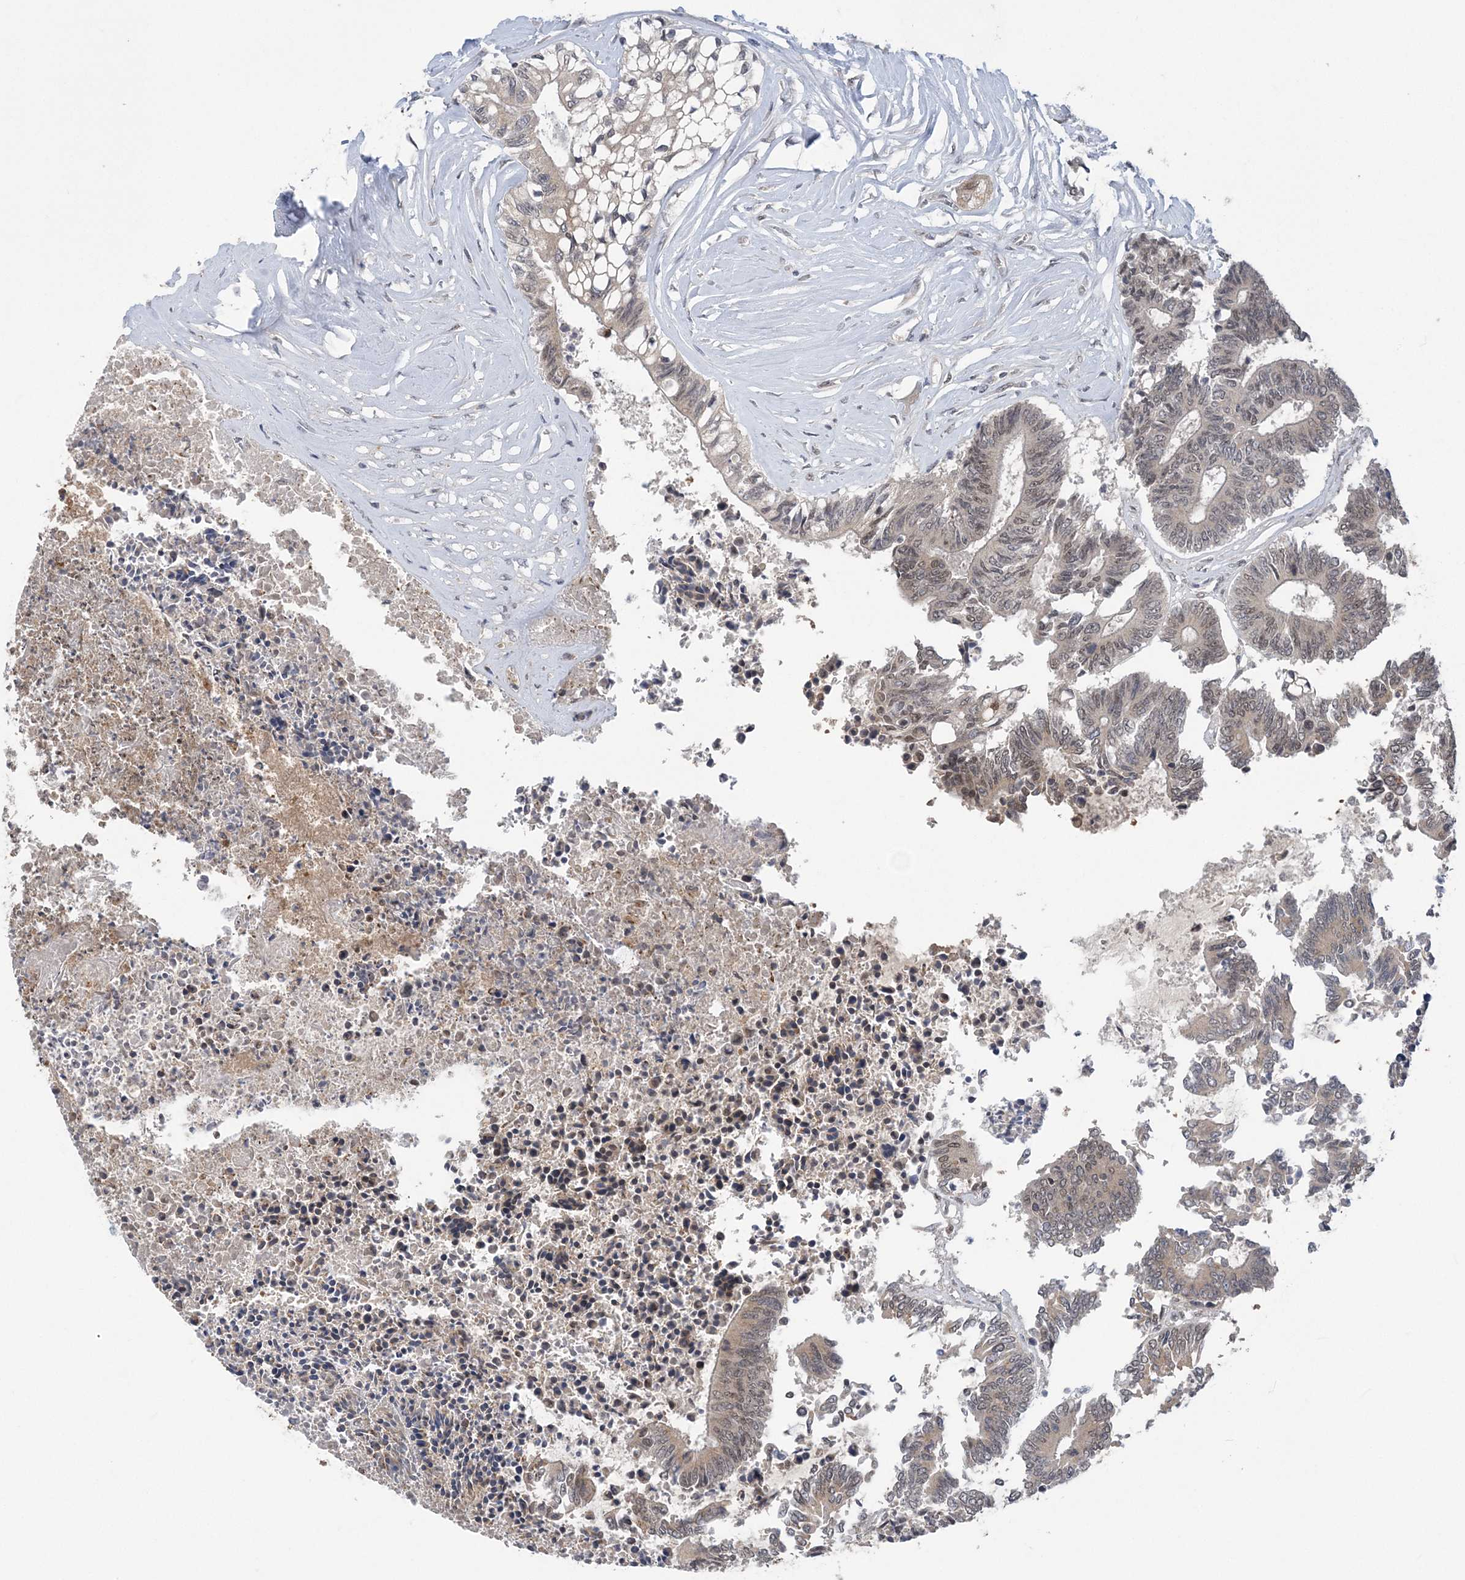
{"staining": {"intensity": "weak", "quantity": "25%-75%", "location": "nuclear"}, "tissue": "colorectal cancer", "cell_type": "Tumor cells", "image_type": "cancer", "snomed": [{"axis": "morphology", "description": "Adenocarcinoma, NOS"}, {"axis": "topography", "description": "Rectum"}], "caption": "Protein expression analysis of colorectal cancer shows weak nuclear expression in about 25%-75% of tumor cells.", "gene": "ZBTB7A", "patient": {"sex": "male", "age": 63}}